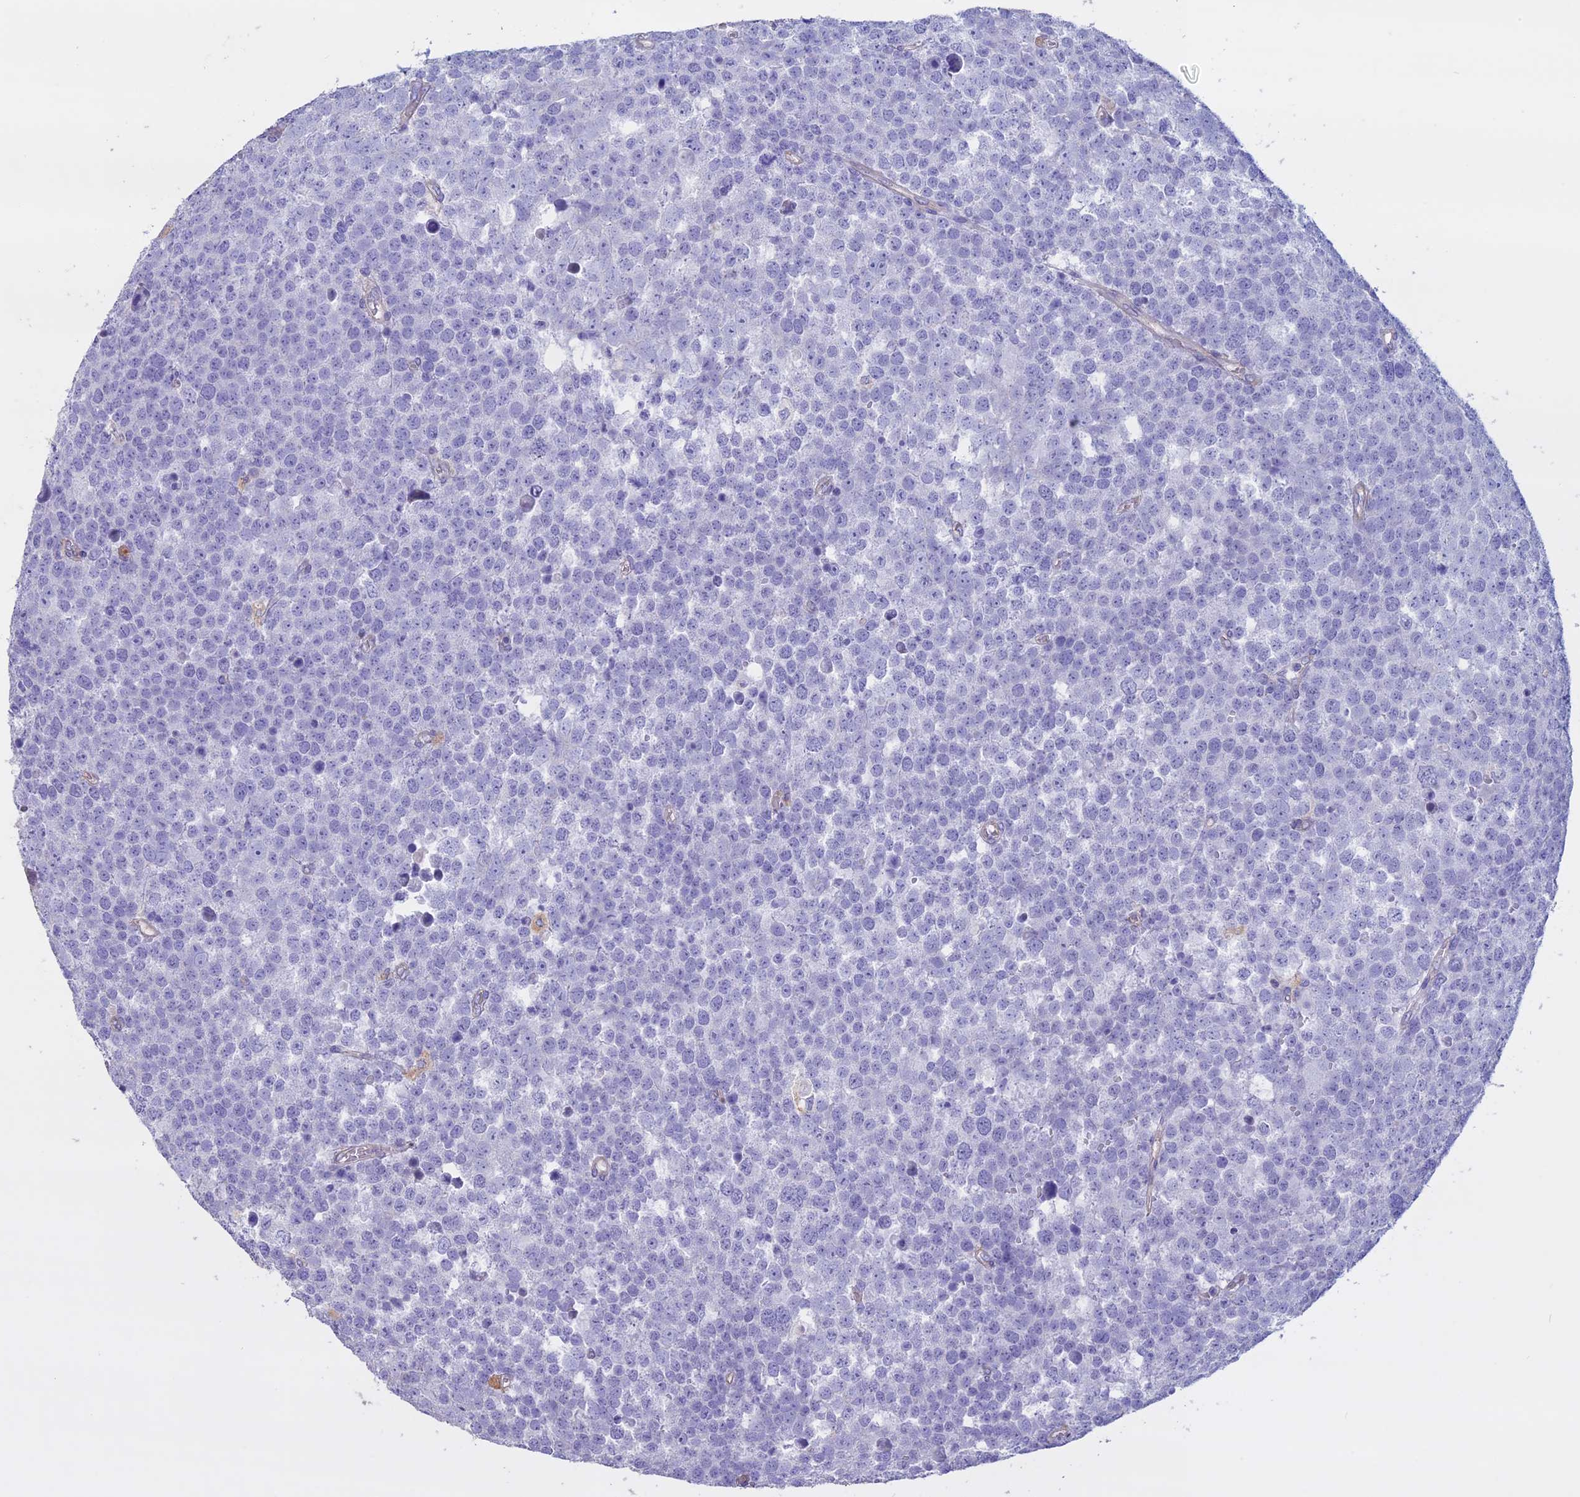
{"staining": {"intensity": "negative", "quantity": "none", "location": "none"}, "tissue": "testis cancer", "cell_type": "Tumor cells", "image_type": "cancer", "snomed": [{"axis": "morphology", "description": "Seminoma, NOS"}, {"axis": "topography", "description": "Testis"}], "caption": "Seminoma (testis) was stained to show a protein in brown. There is no significant staining in tumor cells.", "gene": "CCDC148", "patient": {"sex": "male", "age": 71}}